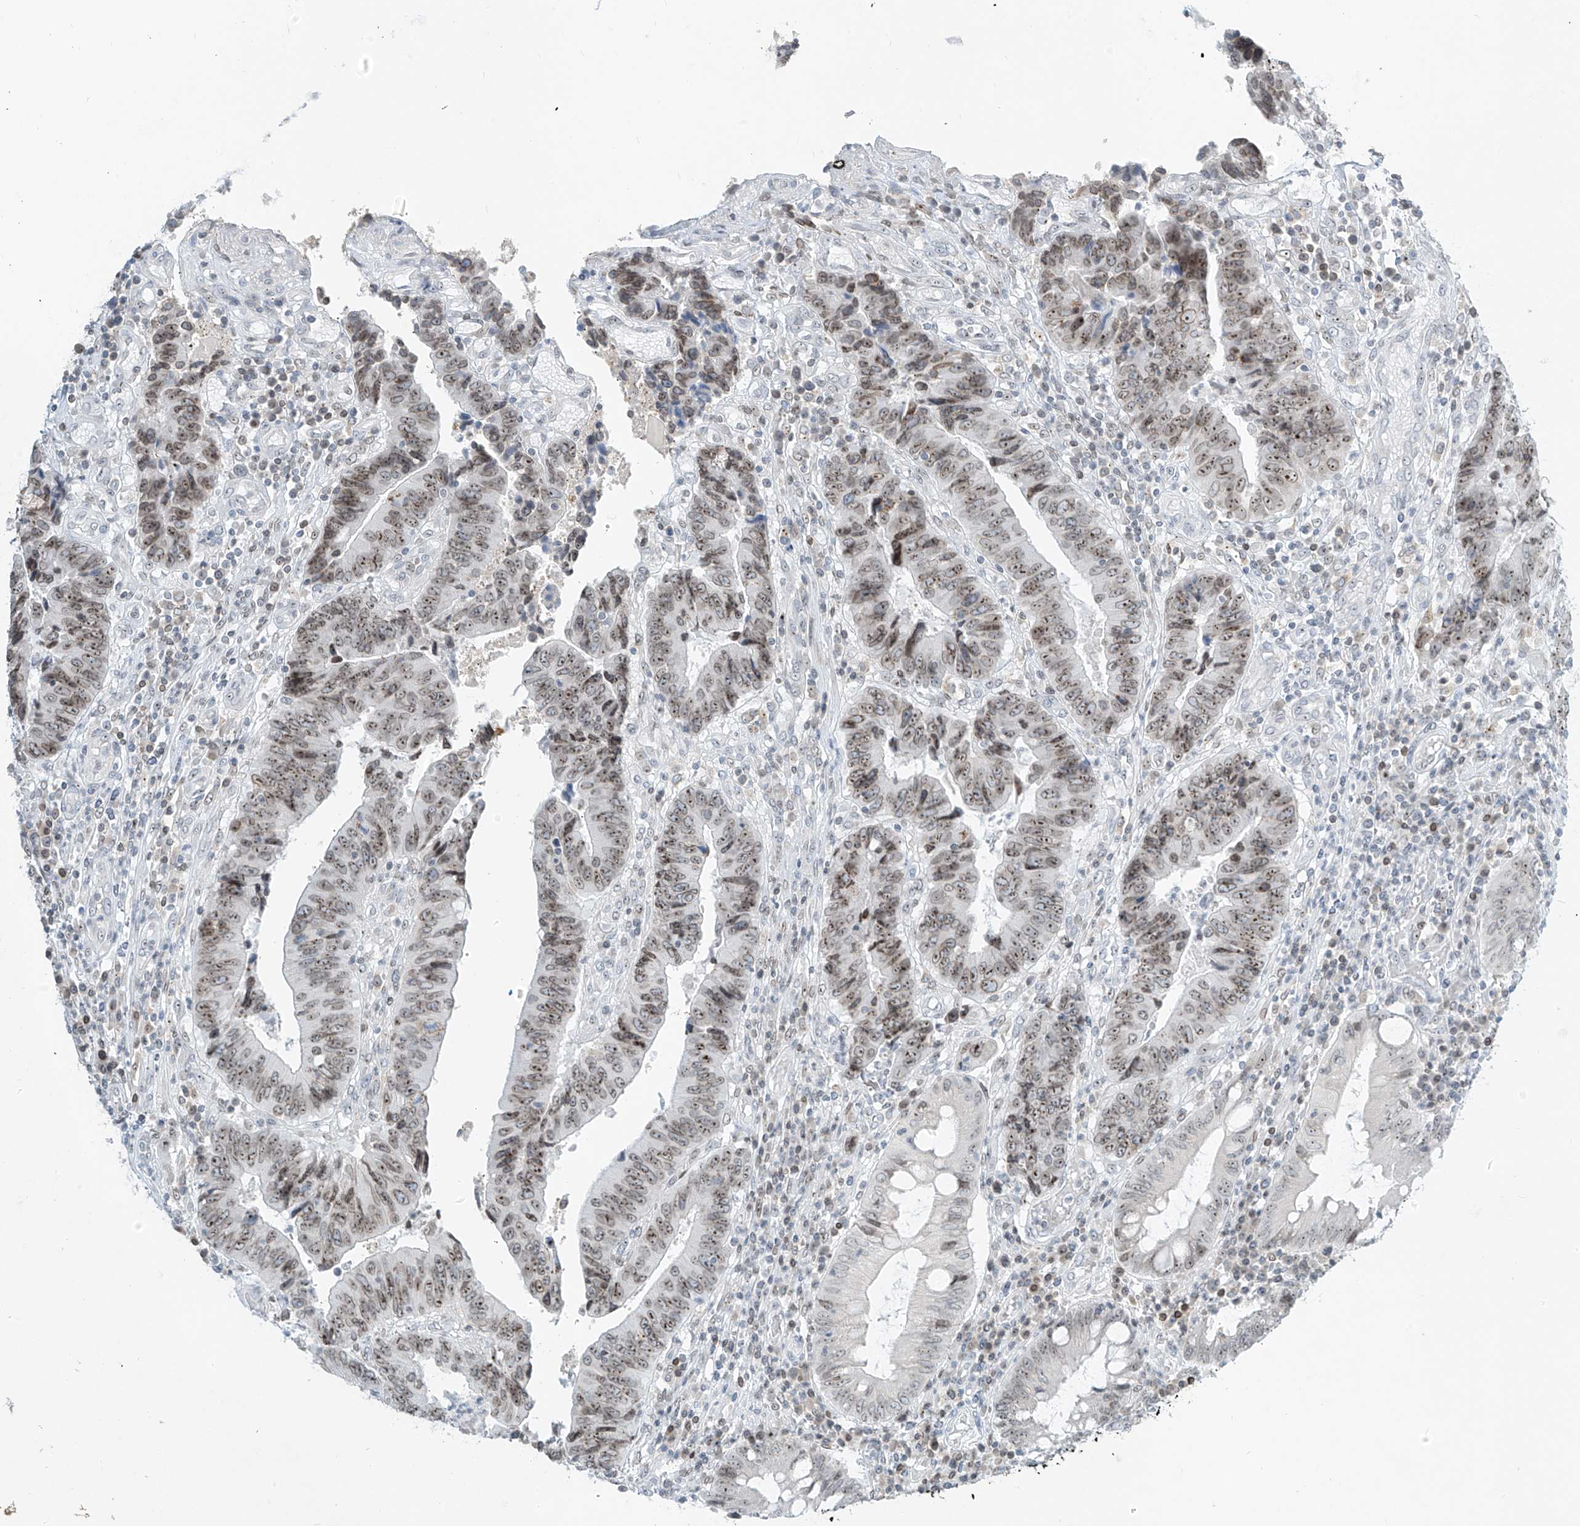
{"staining": {"intensity": "moderate", "quantity": ">75%", "location": "nuclear"}, "tissue": "colorectal cancer", "cell_type": "Tumor cells", "image_type": "cancer", "snomed": [{"axis": "morphology", "description": "Adenocarcinoma, NOS"}, {"axis": "topography", "description": "Rectum"}], "caption": "Moderate nuclear positivity for a protein is appreciated in approximately >75% of tumor cells of colorectal cancer using immunohistochemistry.", "gene": "SAMD15", "patient": {"sex": "male", "age": 84}}